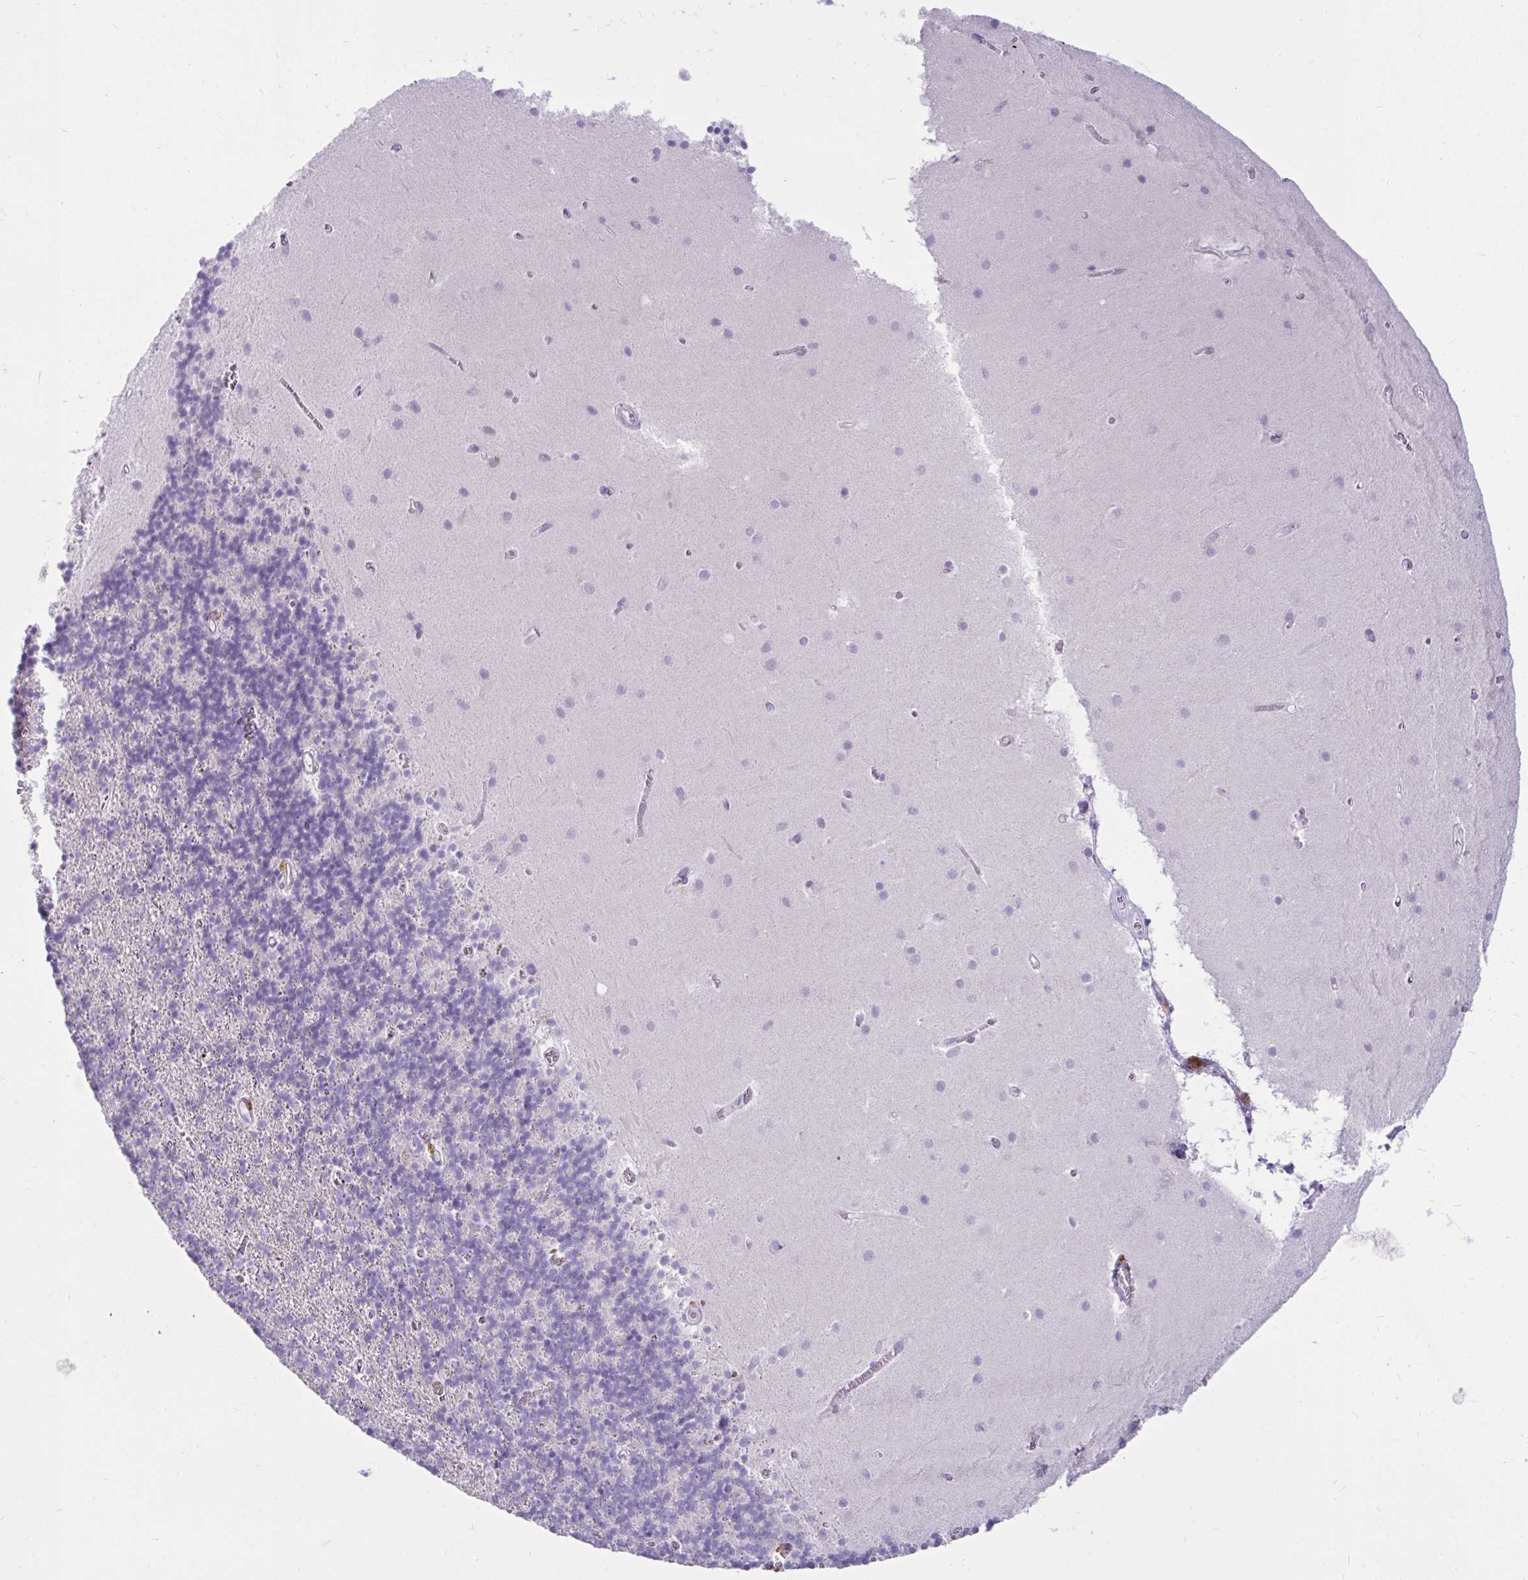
{"staining": {"intensity": "negative", "quantity": "none", "location": "none"}, "tissue": "cerebellum", "cell_type": "Cells in granular layer", "image_type": "normal", "snomed": [{"axis": "morphology", "description": "Normal tissue, NOS"}, {"axis": "topography", "description": "Cerebellum"}], "caption": "DAB (3,3'-diaminobenzidine) immunohistochemical staining of normal human cerebellum displays no significant expression in cells in granular layer. (Immunohistochemistry (ihc), brightfield microscopy, high magnification).", "gene": "CTSZ", "patient": {"sex": "male", "age": 70}}